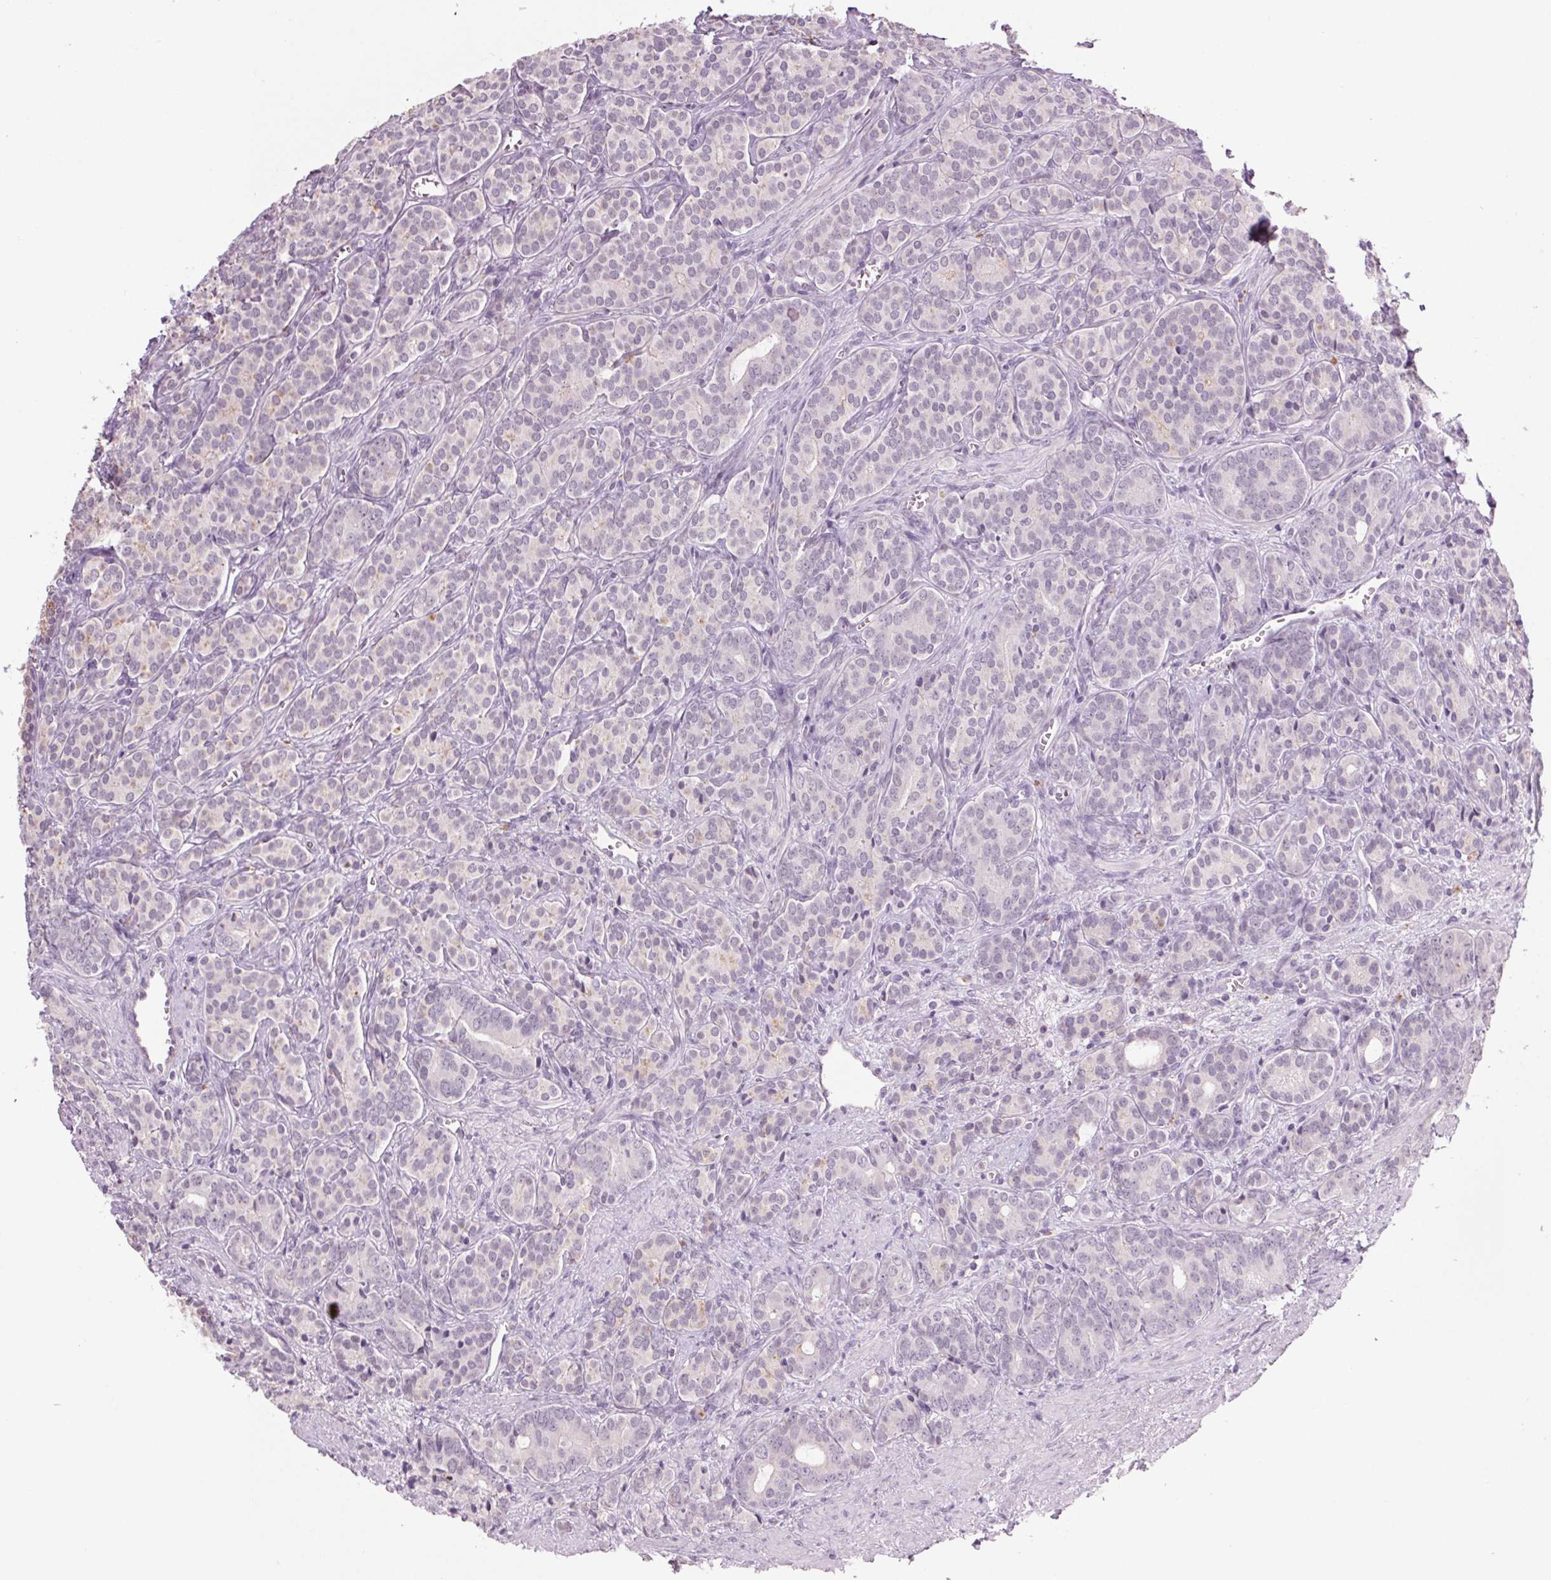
{"staining": {"intensity": "negative", "quantity": "none", "location": "none"}, "tissue": "prostate cancer", "cell_type": "Tumor cells", "image_type": "cancer", "snomed": [{"axis": "morphology", "description": "Adenocarcinoma, High grade"}, {"axis": "topography", "description": "Prostate"}], "caption": "Human prostate cancer stained for a protein using IHC shows no positivity in tumor cells.", "gene": "MPO", "patient": {"sex": "male", "age": 84}}